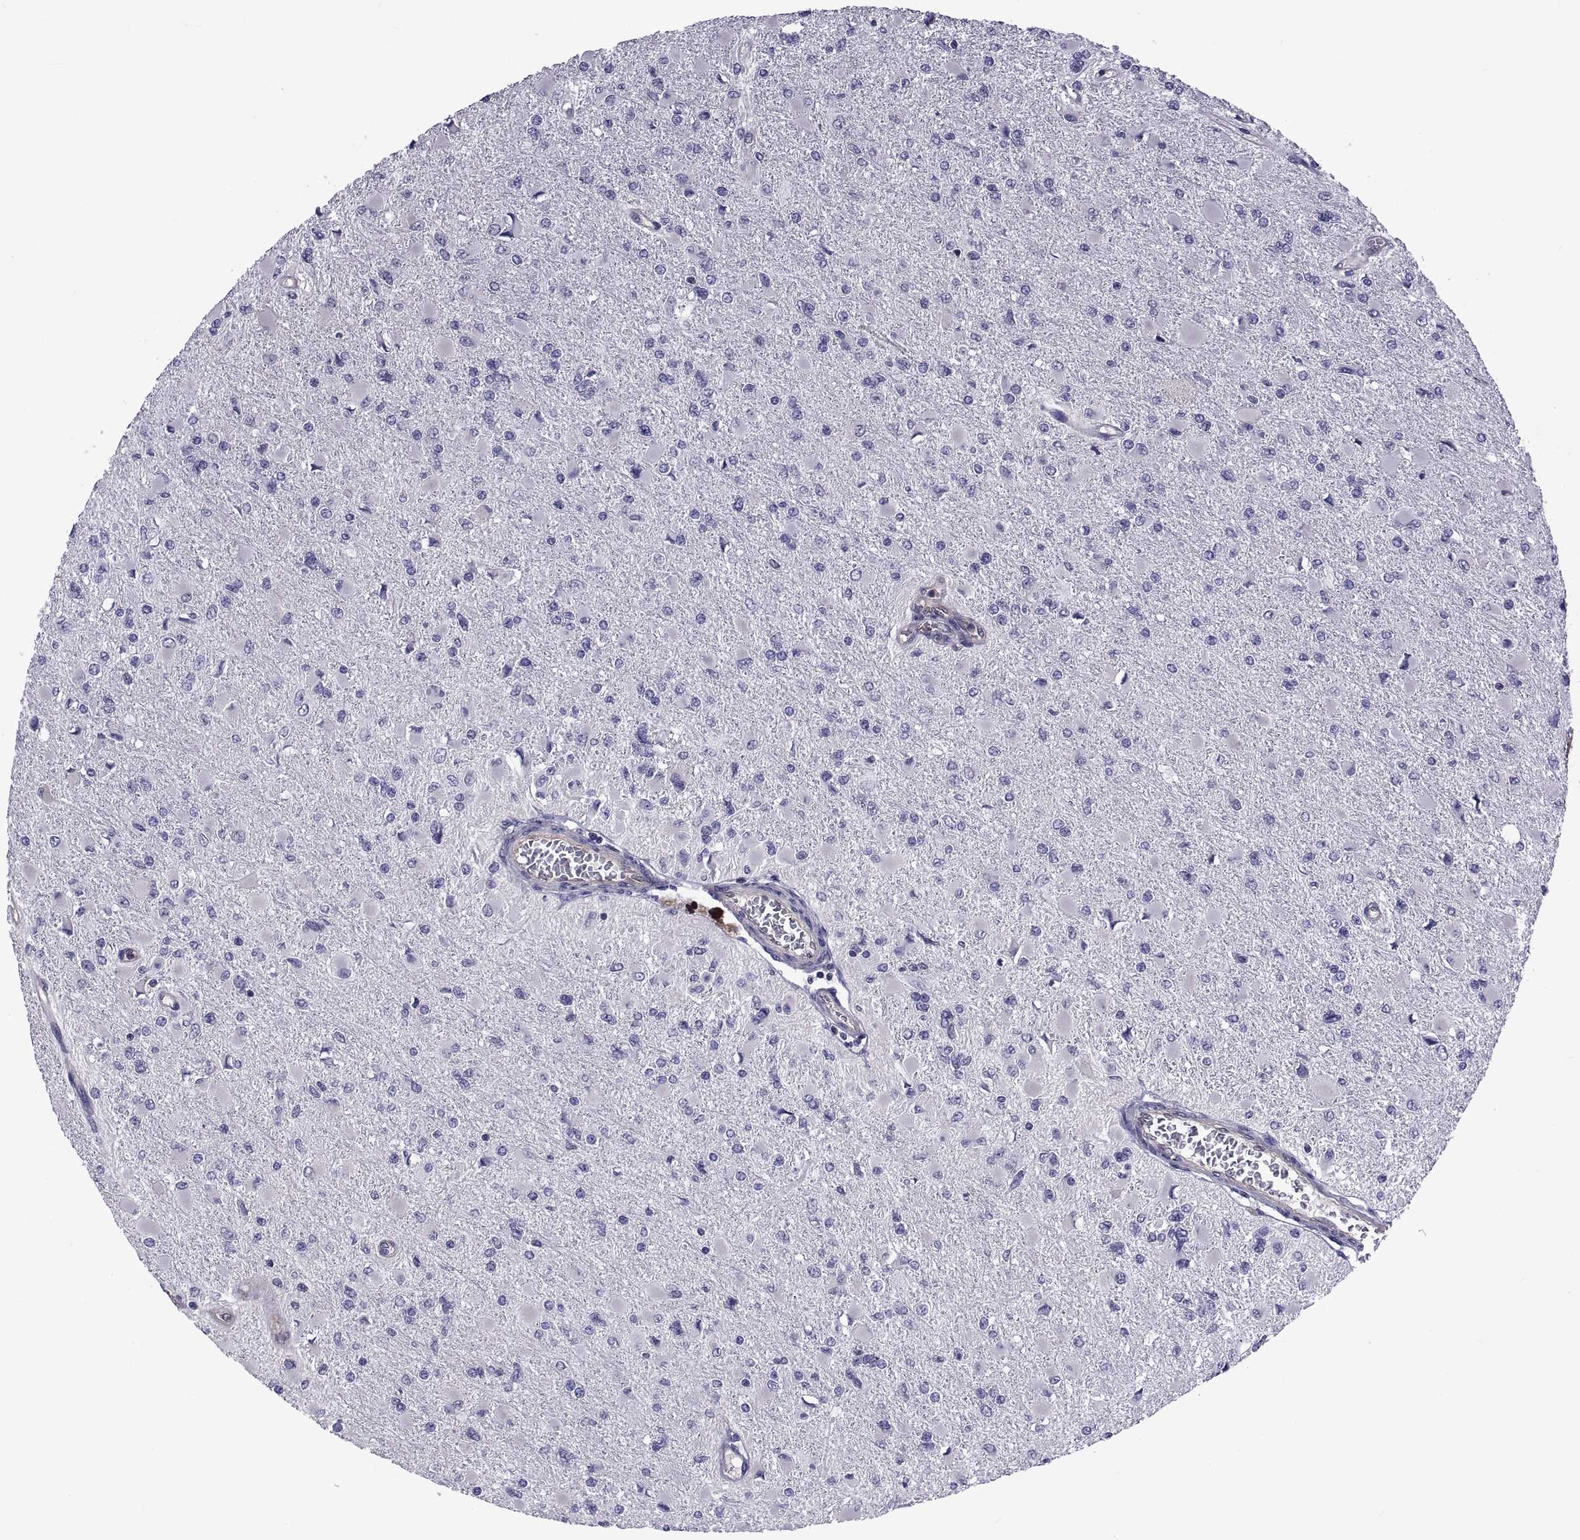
{"staining": {"intensity": "negative", "quantity": "none", "location": "none"}, "tissue": "glioma", "cell_type": "Tumor cells", "image_type": "cancer", "snomed": [{"axis": "morphology", "description": "Glioma, malignant, High grade"}, {"axis": "topography", "description": "Cerebral cortex"}], "caption": "Tumor cells are negative for brown protein staining in glioma.", "gene": "LCN9", "patient": {"sex": "female", "age": 36}}